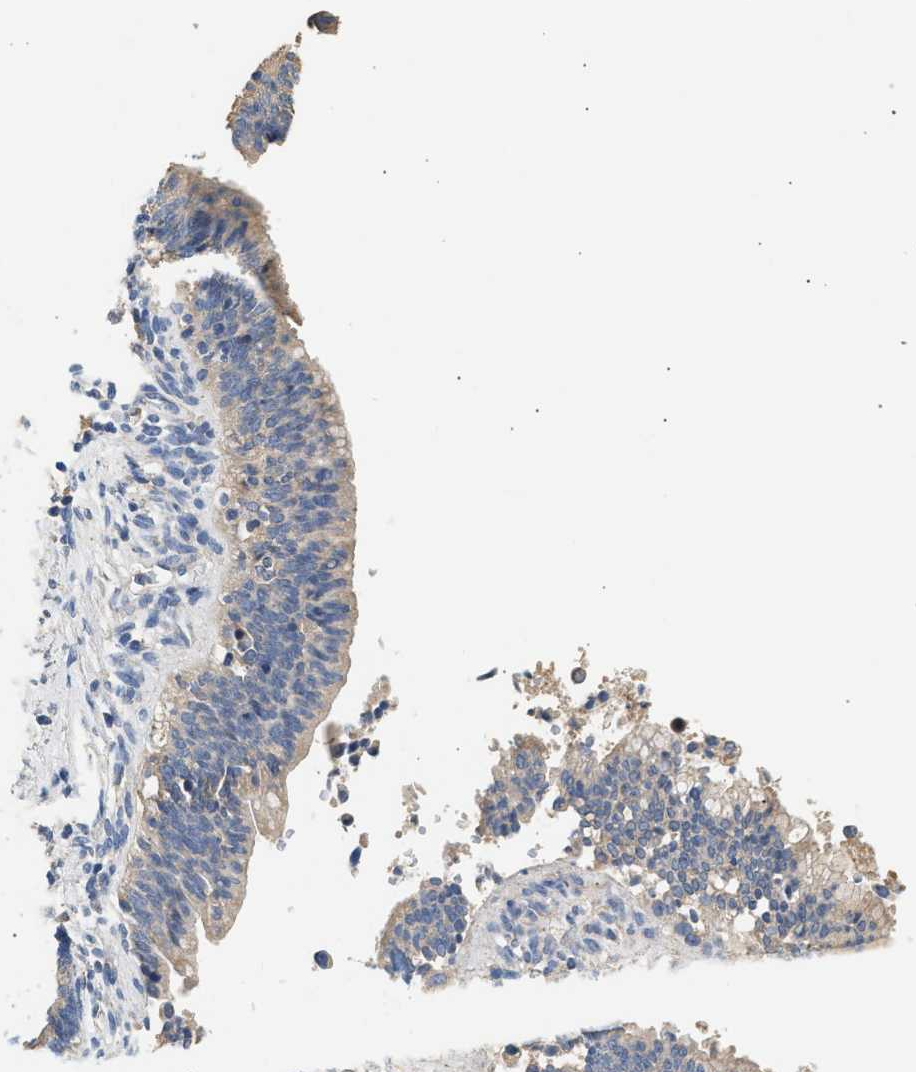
{"staining": {"intensity": "weak", "quantity": "<25%", "location": "cytoplasmic/membranous"}, "tissue": "cervical cancer", "cell_type": "Tumor cells", "image_type": "cancer", "snomed": [{"axis": "morphology", "description": "Adenocarcinoma, NOS"}, {"axis": "topography", "description": "Cervix"}], "caption": "A photomicrograph of human cervical adenocarcinoma is negative for staining in tumor cells.", "gene": "WDR31", "patient": {"sex": "female", "age": 44}}